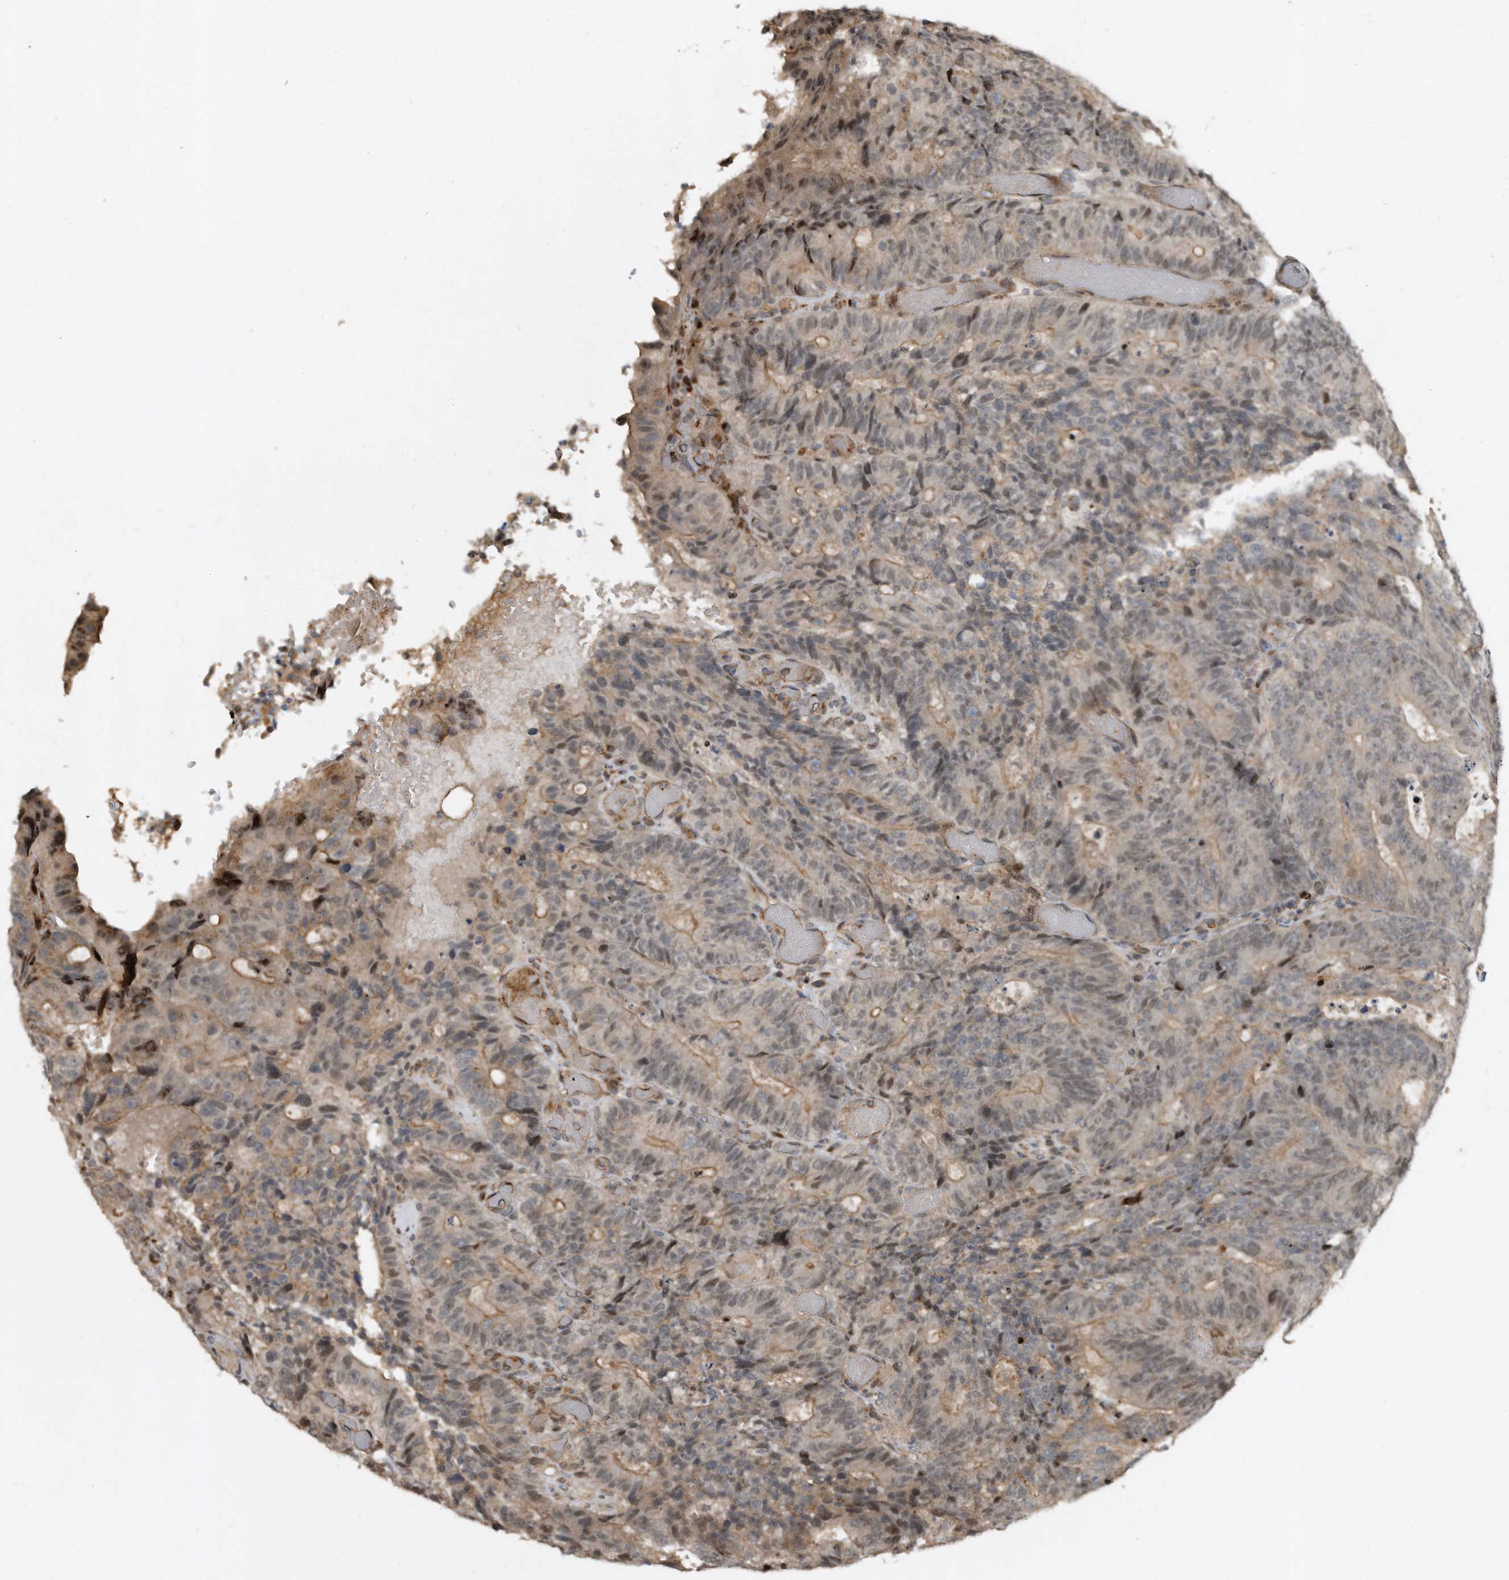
{"staining": {"intensity": "moderate", "quantity": "25%-75%", "location": "cytoplasmic/membranous,nuclear"}, "tissue": "colorectal cancer", "cell_type": "Tumor cells", "image_type": "cancer", "snomed": [{"axis": "morphology", "description": "Adenocarcinoma, NOS"}, {"axis": "topography", "description": "Colon"}], "caption": "DAB immunohistochemical staining of adenocarcinoma (colorectal) shows moderate cytoplasmic/membranous and nuclear protein expression in approximately 25%-75% of tumor cells.", "gene": "PGBD2", "patient": {"sex": "male", "age": 87}}